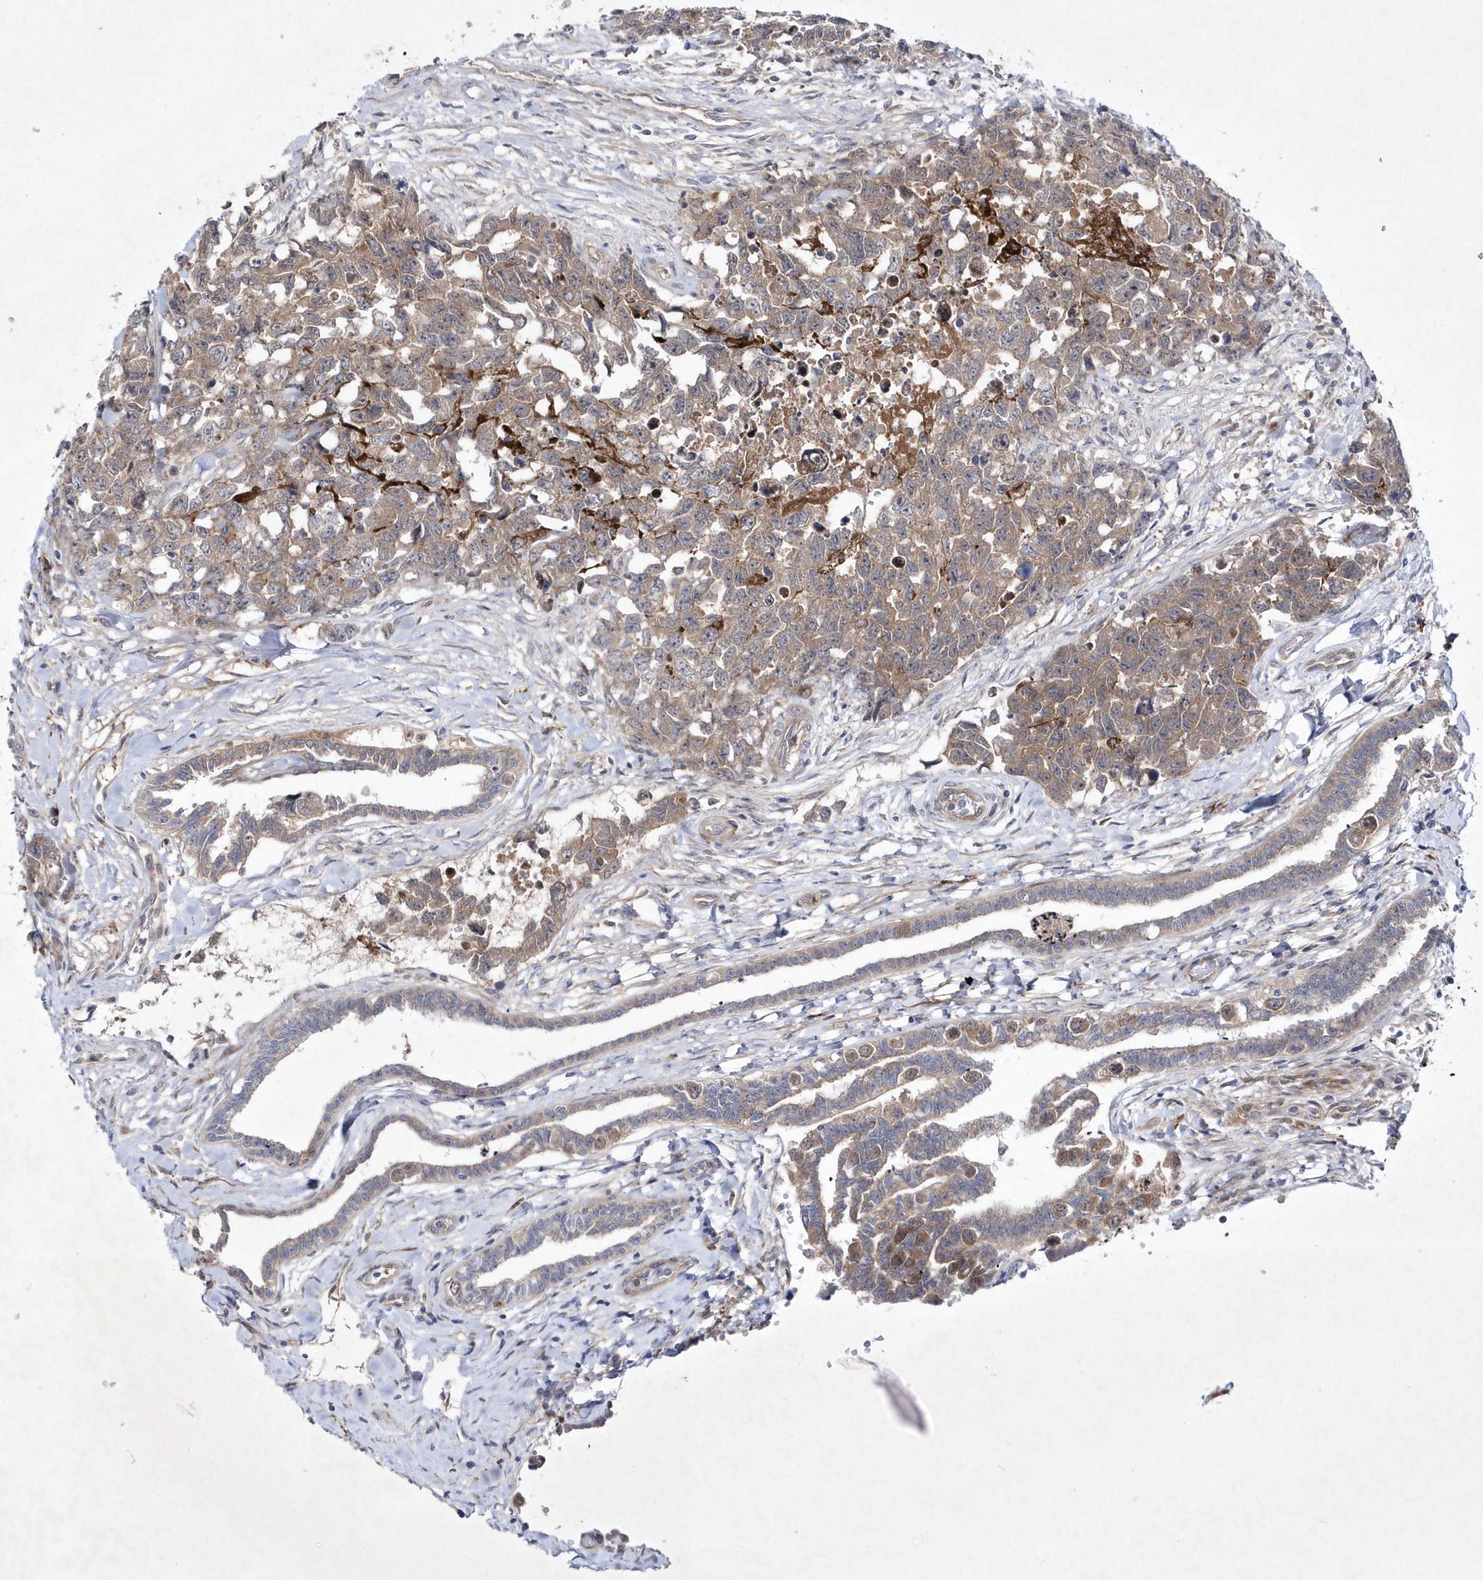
{"staining": {"intensity": "weak", "quantity": ">75%", "location": "cytoplasmic/membranous"}, "tissue": "testis cancer", "cell_type": "Tumor cells", "image_type": "cancer", "snomed": [{"axis": "morphology", "description": "Carcinoma, Embryonal, NOS"}, {"axis": "topography", "description": "Testis"}], "caption": "A photomicrograph of testis cancer (embryonal carcinoma) stained for a protein demonstrates weak cytoplasmic/membranous brown staining in tumor cells. (Stains: DAB in brown, nuclei in blue, Microscopy: brightfield microscopy at high magnification).", "gene": "DSPP", "patient": {"sex": "male", "age": 31}}